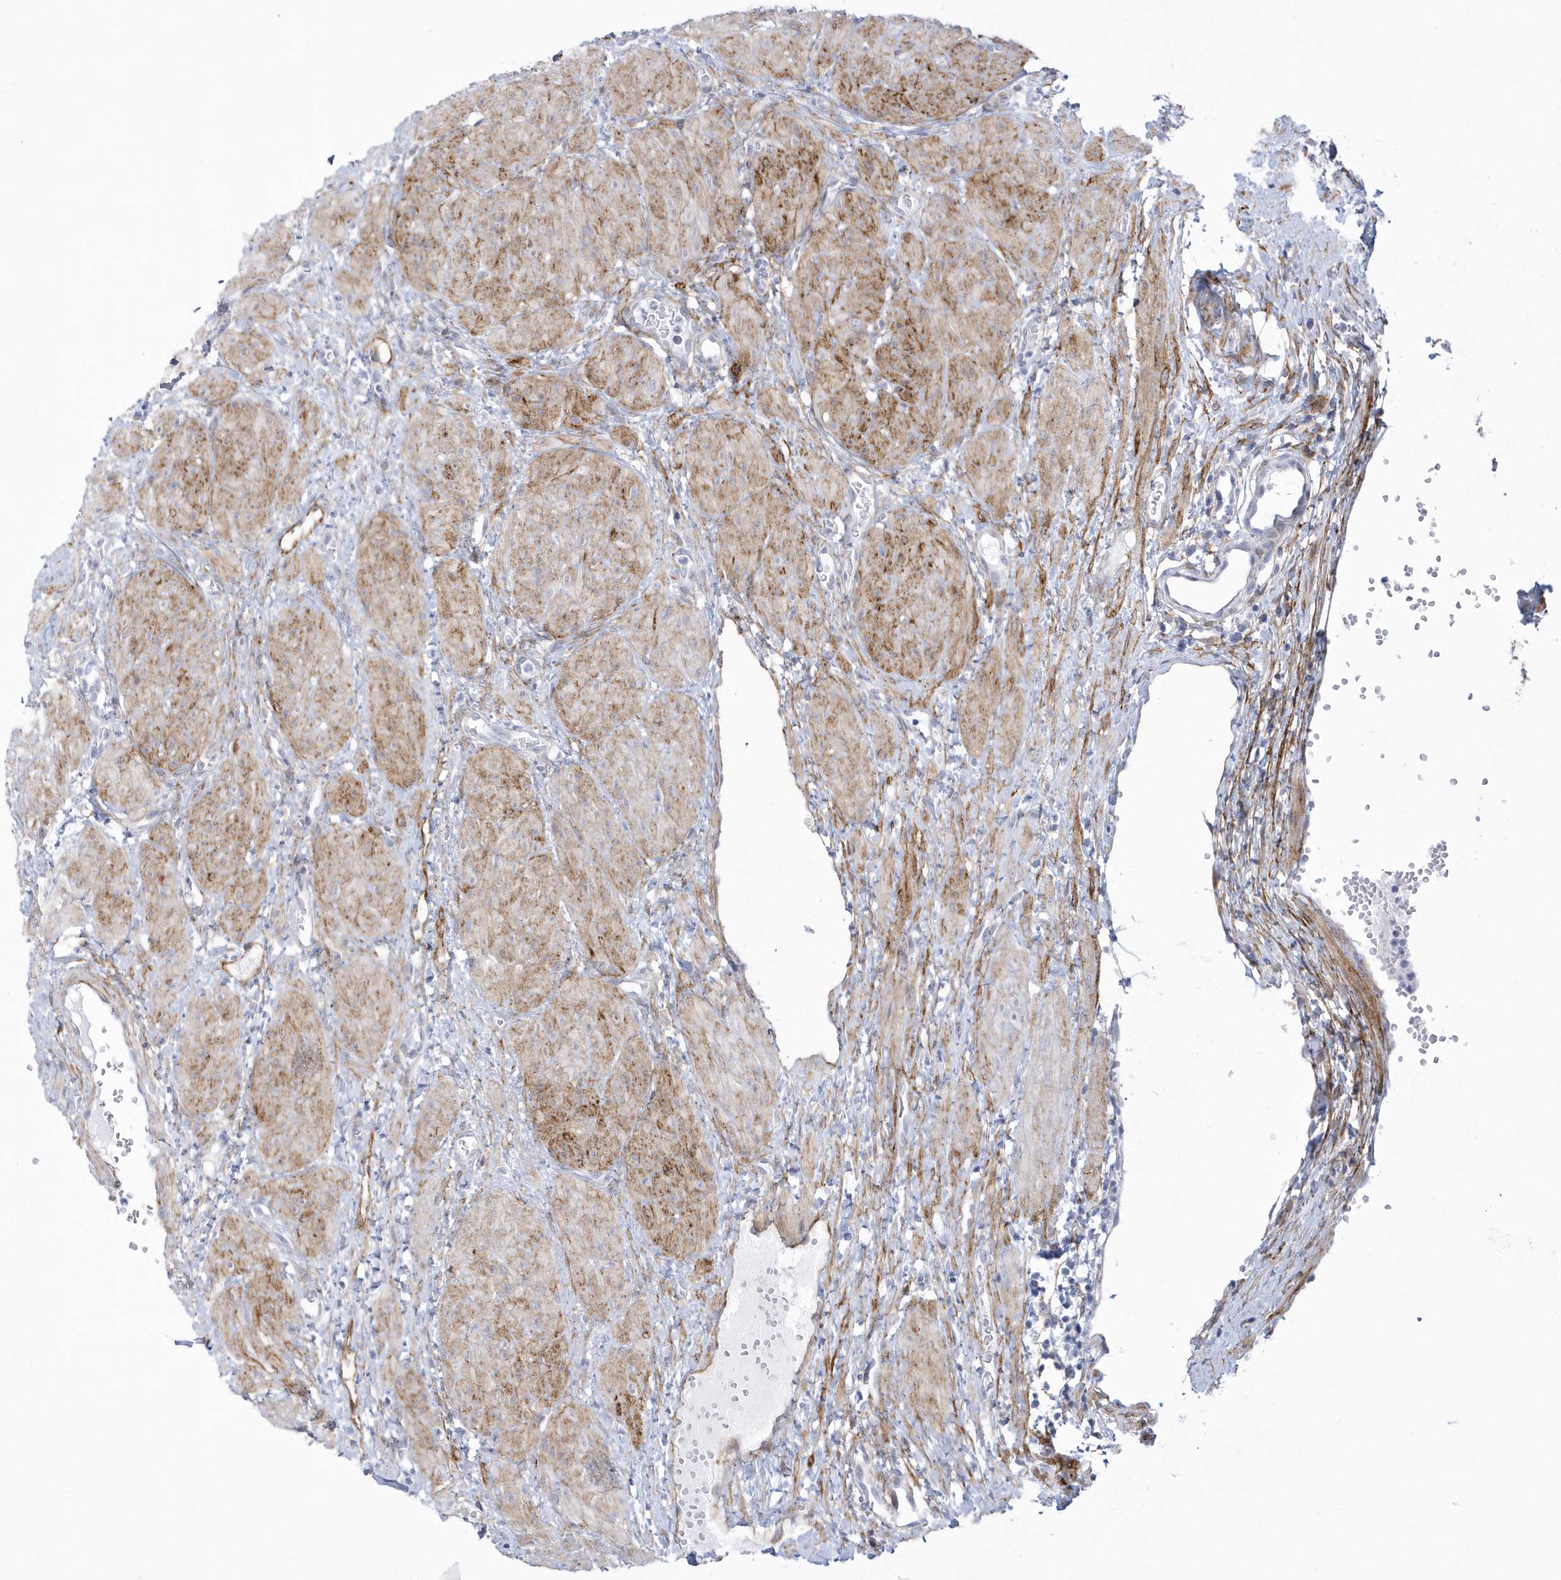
{"staining": {"intensity": "moderate", "quantity": ">75%", "location": "cytoplasmic/membranous"}, "tissue": "ovary", "cell_type": "Ovarian stroma cells", "image_type": "normal", "snomed": [{"axis": "morphology", "description": "Normal tissue, NOS"}, {"axis": "morphology", "description": "Cyst, NOS"}, {"axis": "topography", "description": "Ovary"}], "caption": "Ovary stained with a brown dye reveals moderate cytoplasmic/membranous positive expression in about >75% of ovarian stroma cells.", "gene": "WDR27", "patient": {"sex": "female", "age": 33}}